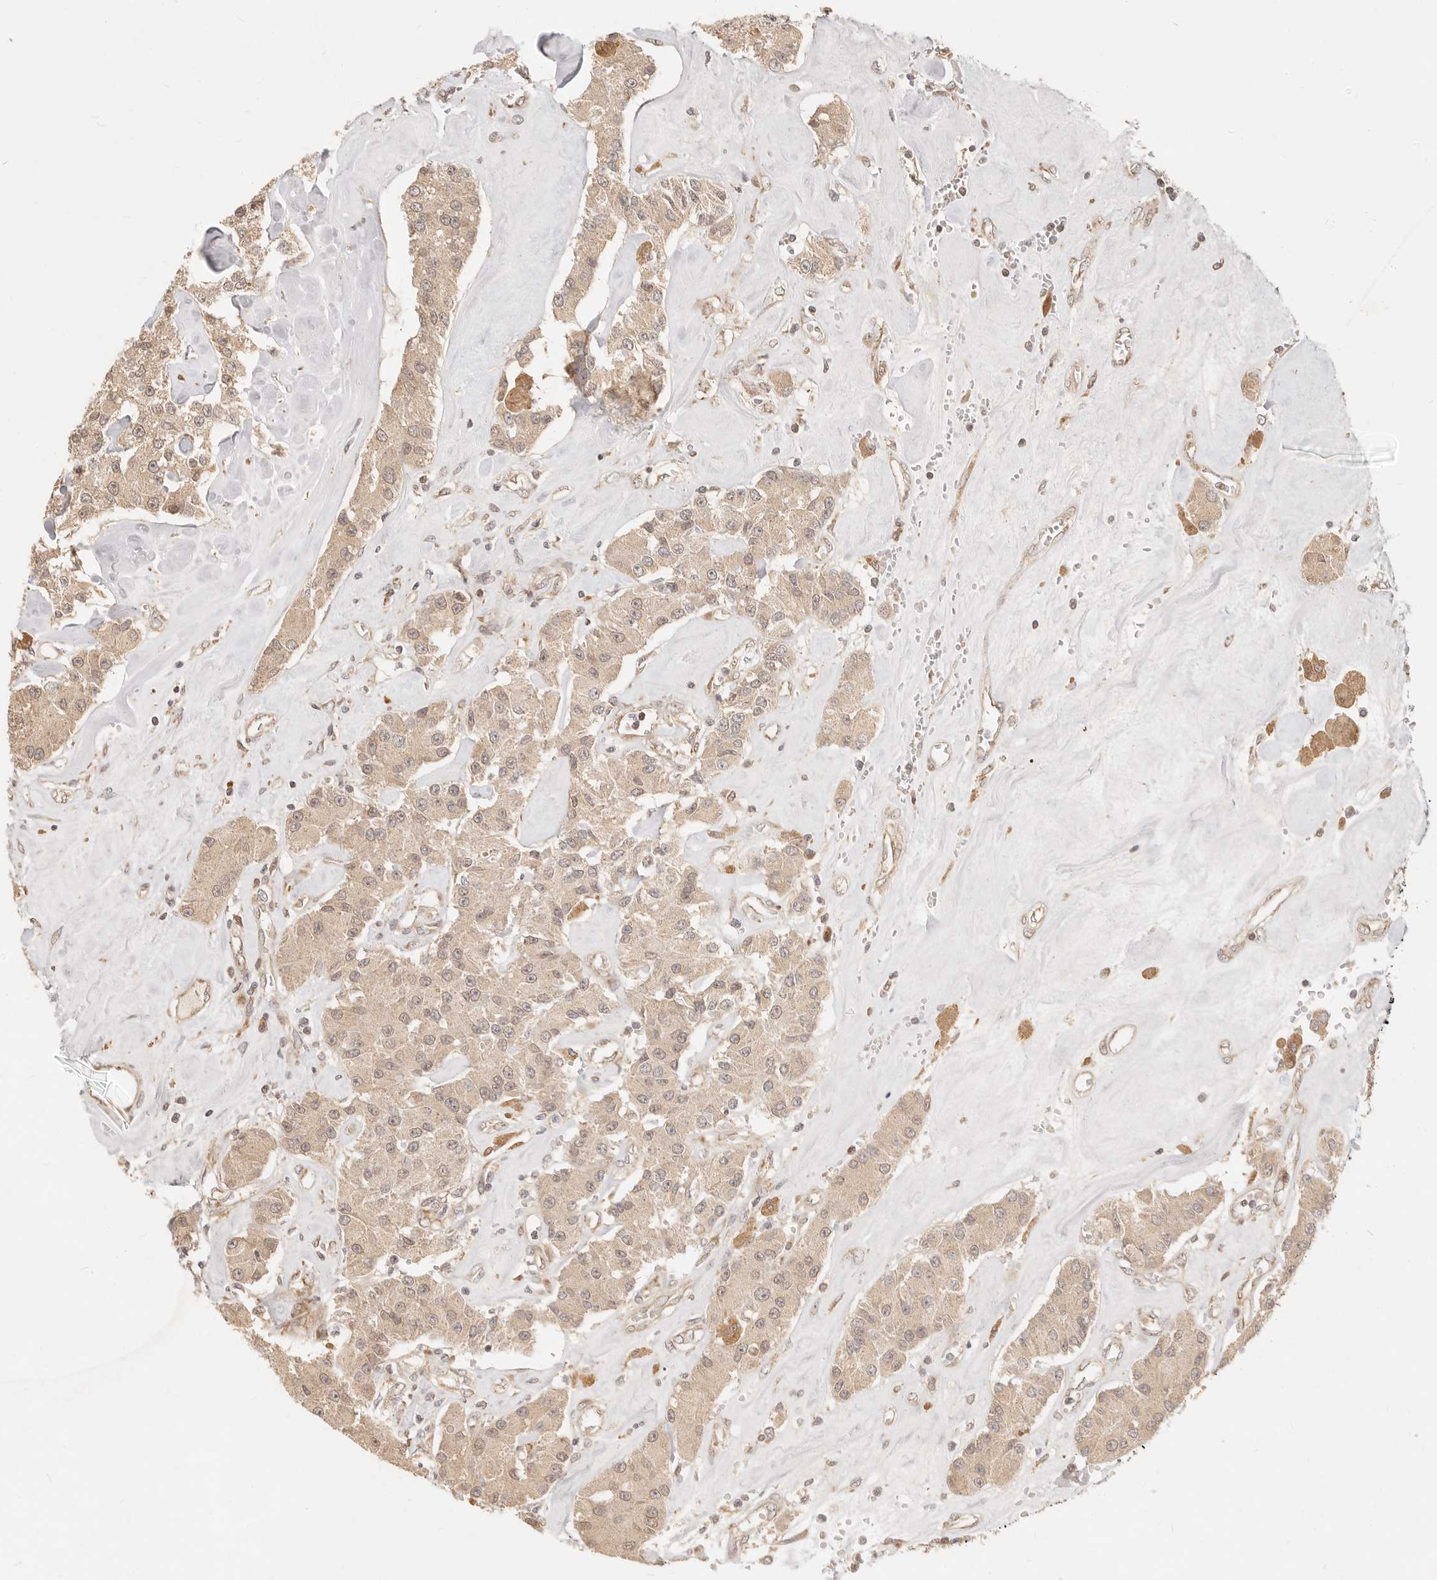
{"staining": {"intensity": "weak", "quantity": ">75%", "location": "cytoplasmic/membranous"}, "tissue": "carcinoid", "cell_type": "Tumor cells", "image_type": "cancer", "snomed": [{"axis": "morphology", "description": "Carcinoid, malignant, NOS"}, {"axis": "topography", "description": "Pancreas"}], "caption": "Immunohistochemical staining of human carcinoid (malignant) reveals weak cytoplasmic/membranous protein staining in about >75% of tumor cells. The staining is performed using DAB brown chromogen to label protein expression. The nuclei are counter-stained blue using hematoxylin.", "gene": "TIMM17A", "patient": {"sex": "male", "age": 41}}